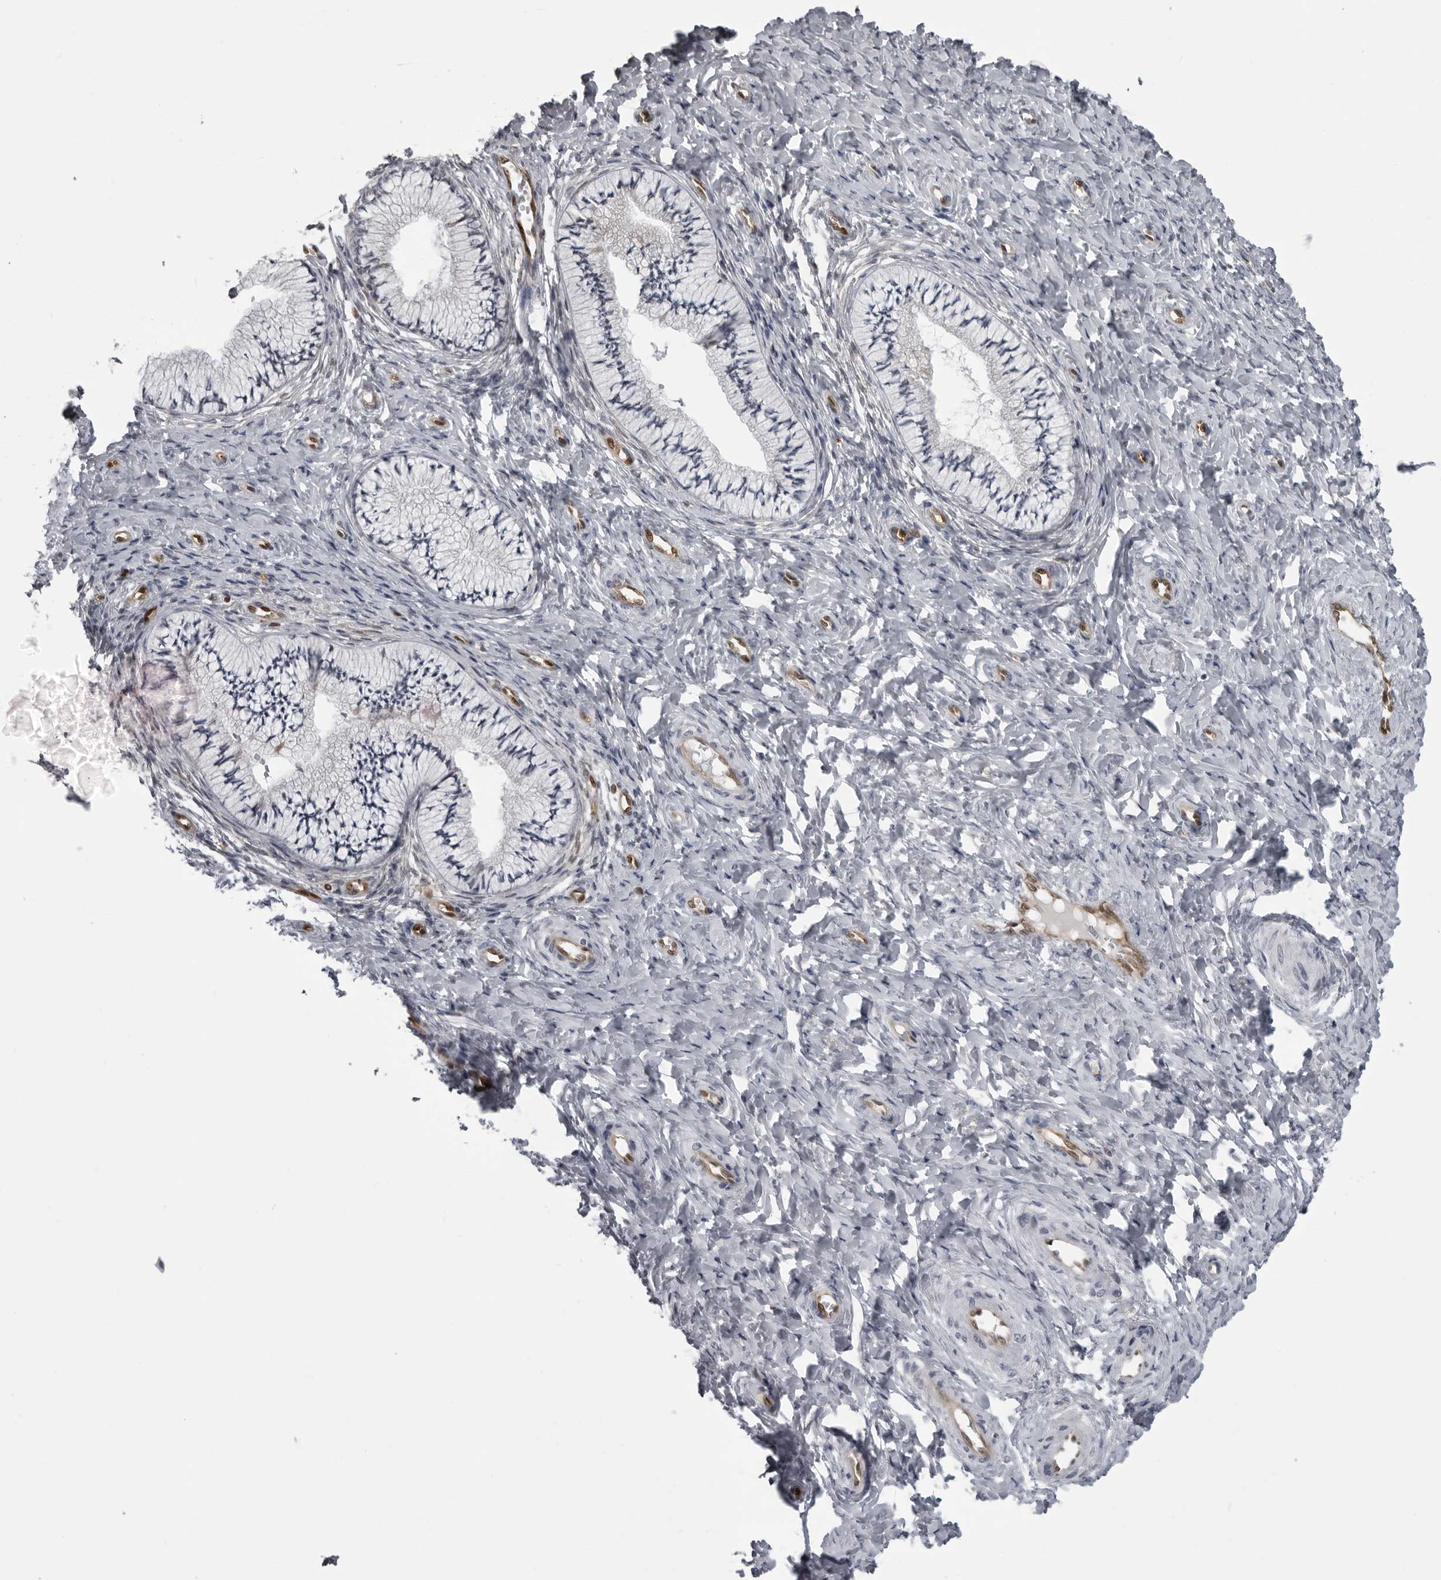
{"staining": {"intensity": "negative", "quantity": "none", "location": "none"}, "tissue": "cervix", "cell_type": "Glandular cells", "image_type": "normal", "snomed": [{"axis": "morphology", "description": "Normal tissue, NOS"}, {"axis": "topography", "description": "Cervix"}], "caption": "An immunohistochemistry histopathology image of unremarkable cervix is shown. There is no staining in glandular cells of cervix.", "gene": "MAPK12", "patient": {"sex": "female", "age": 36}}